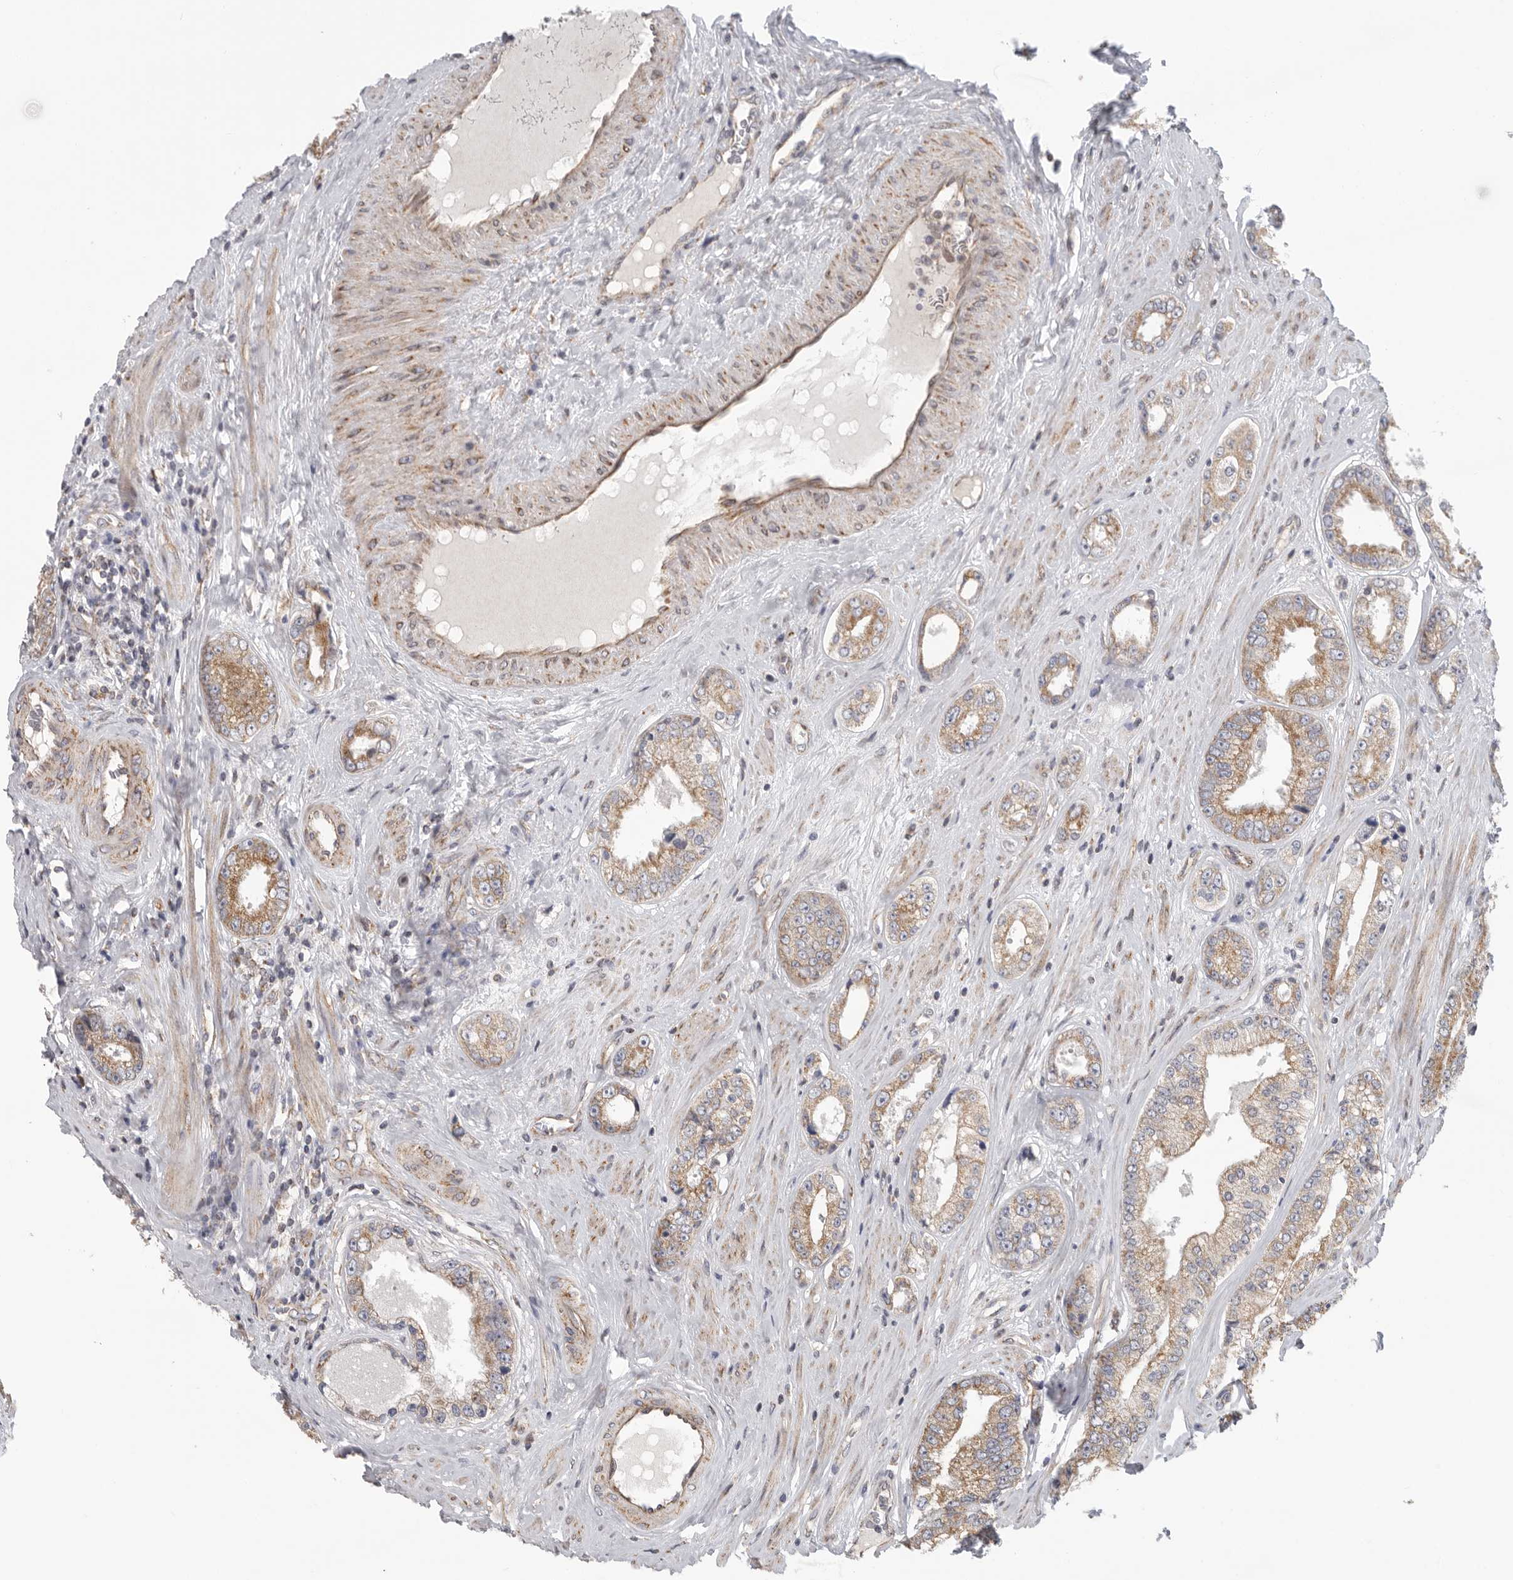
{"staining": {"intensity": "moderate", "quantity": ">75%", "location": "cytoplasmic/membranous"}, "tissue": "prostate cancer", "cell_type": "Tumor cells", "image_type": "cancer", "snomed": [{"axis": "morphology", "description": "Adenocarcinoma, High grade"}, {"axis": "topography", "description": "Prostate"}], "caption": "This is a micrograph of immunohistochemistry (IHC) staining of prostate adenocarcinoma (high-grade), which shows moderate expression in the cytoplasmic/membranous of tumor cells.", "gene": "FKBP8", "patient": {"sex": "male", "age": 61}}